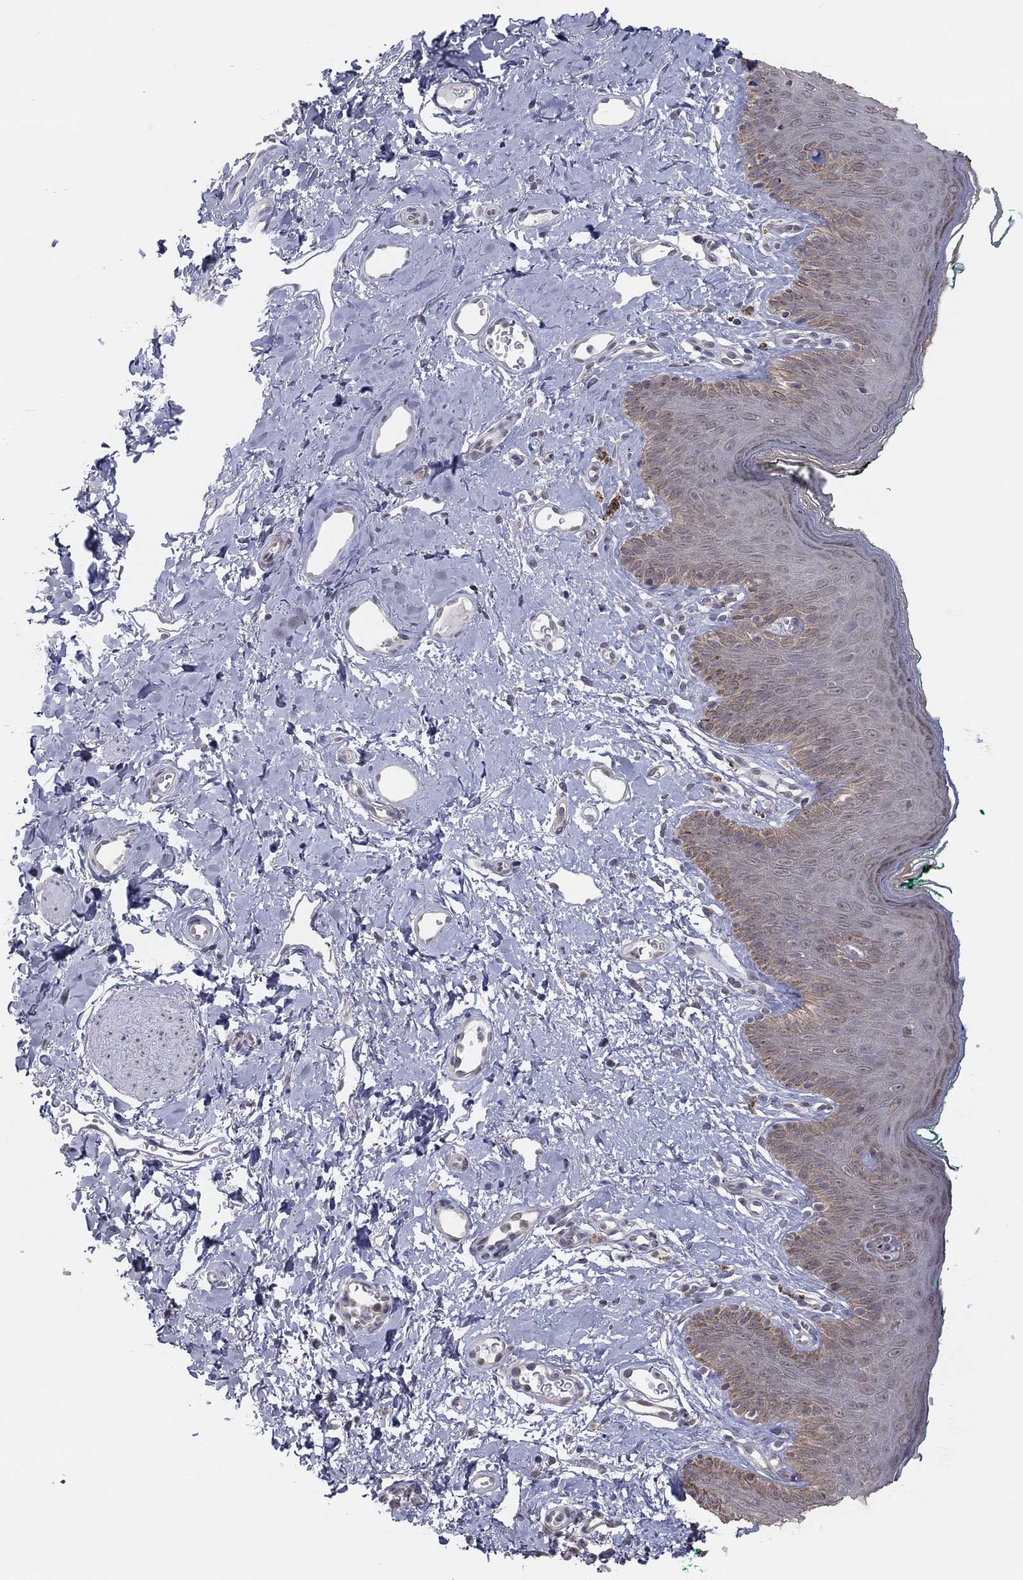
{"staining": {"intensity": "weak", "quantity": "25%-75%", "location": "cytoplasmic/membranous"}, "tissue": "skin", "cell_type": "Epidermal cells", "image_type": "normal", "snomed": [{"axis": "morphology", "description": "Normal tissue, NOS"}, {"axis": "topography", "description": "Vulva"}], "caption": "Immunohistochemistry of benign skin demonstrates low levels of weak cytoplasmic/membranous positivity in about 25%-75% of epidermal cells. (DAB IHC, brown staining for protein, blue staining for nuclei).", "gene": "SLC22A2", "patient": {"sex": "female", "age": 66}}